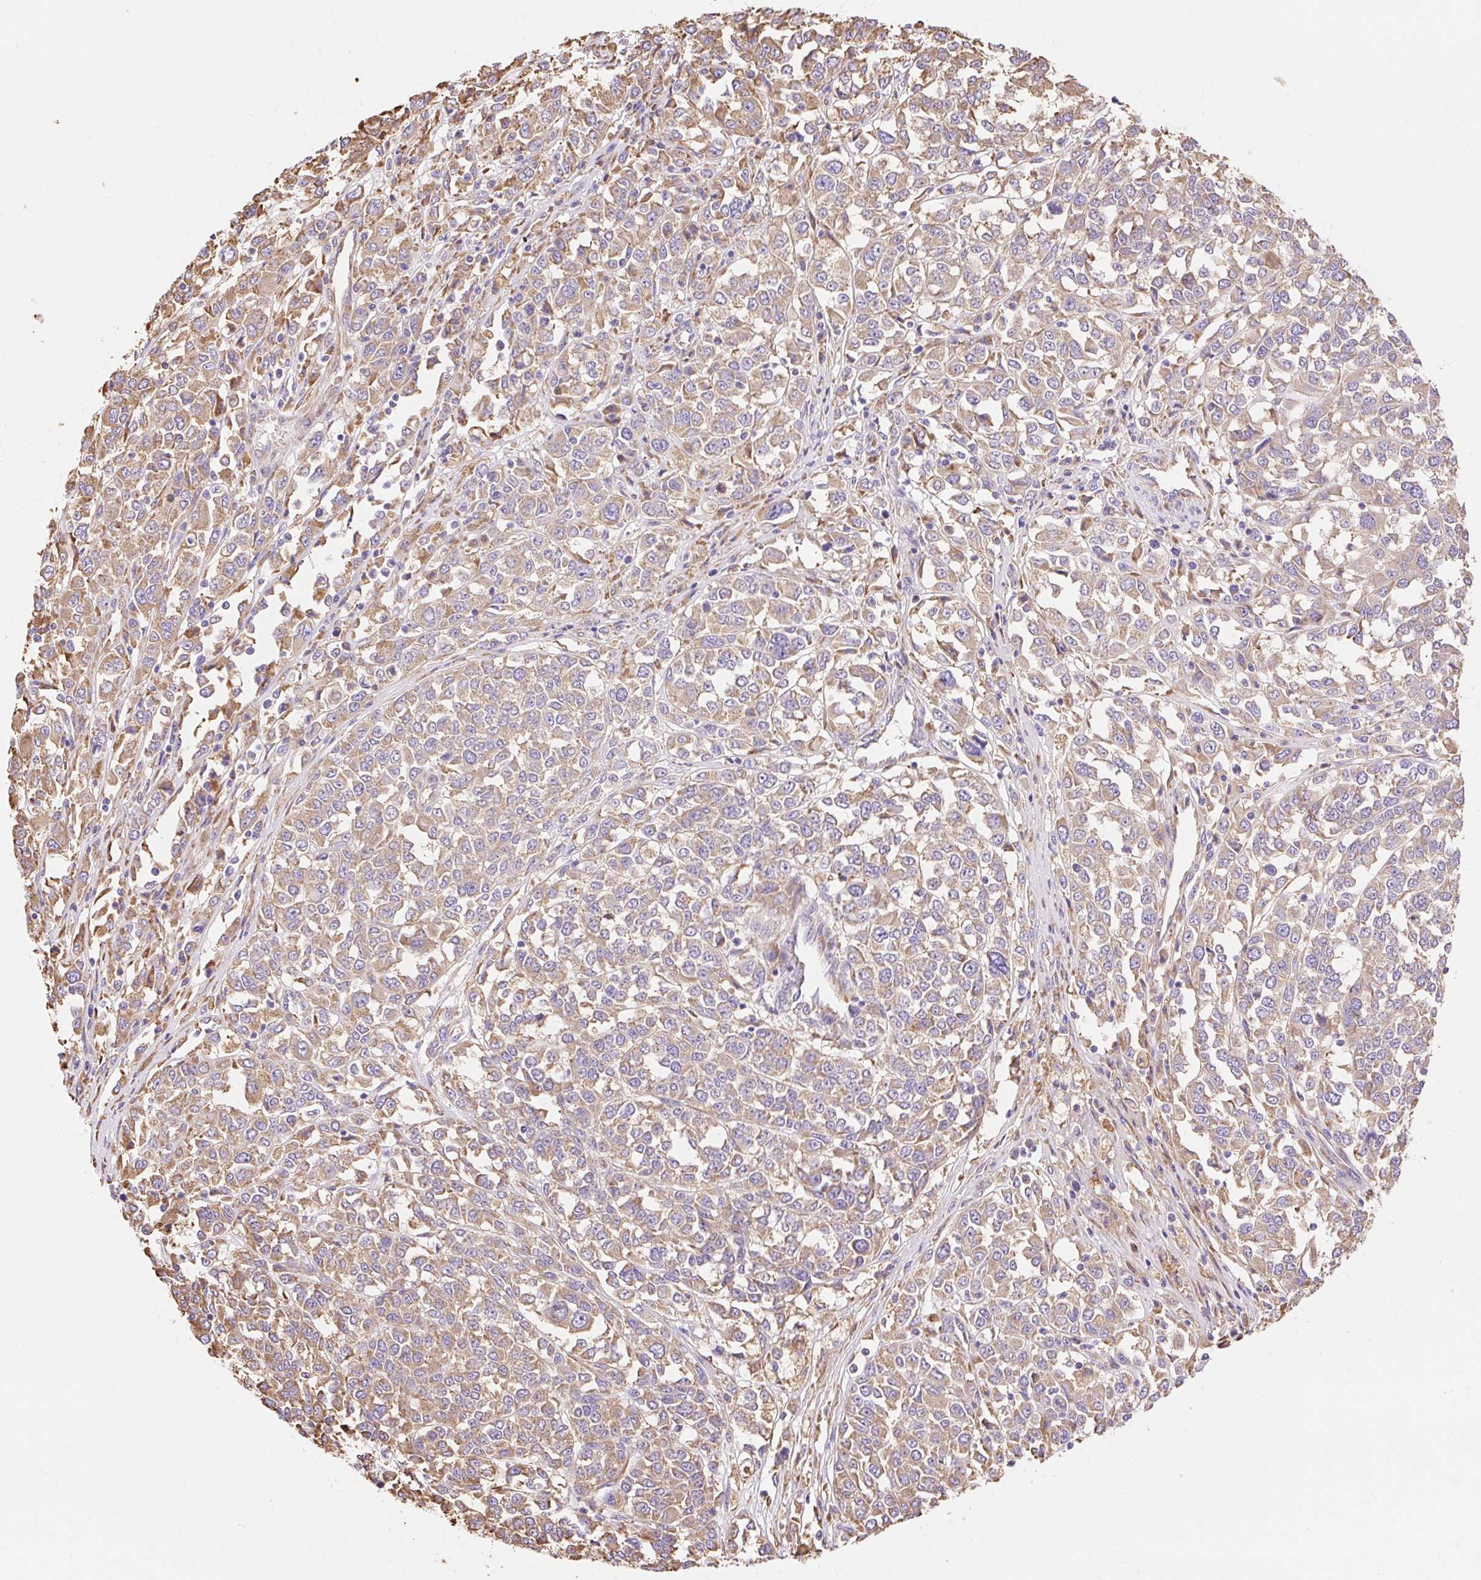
{"staining": {"intensity": "moderate", "quantity": ">75%", "location": "cytoplasmic/membranous"}, "tissue": "melanoma", "cell_type": "Tumor cells", "image_type": "cancer", "snomed": [{"axis": "morphology", "description": "Malignant melanoma, Metastatic site"}, {"axis": "topography", "description": "Lymph node"}], "caption": "Protein expression analysis of melanoma displays moderate cytoplasmic/membranous staining in about >75% of tumor cells.", "gene": "RPS17", "patient": {"sex": "male", "age": 44}}